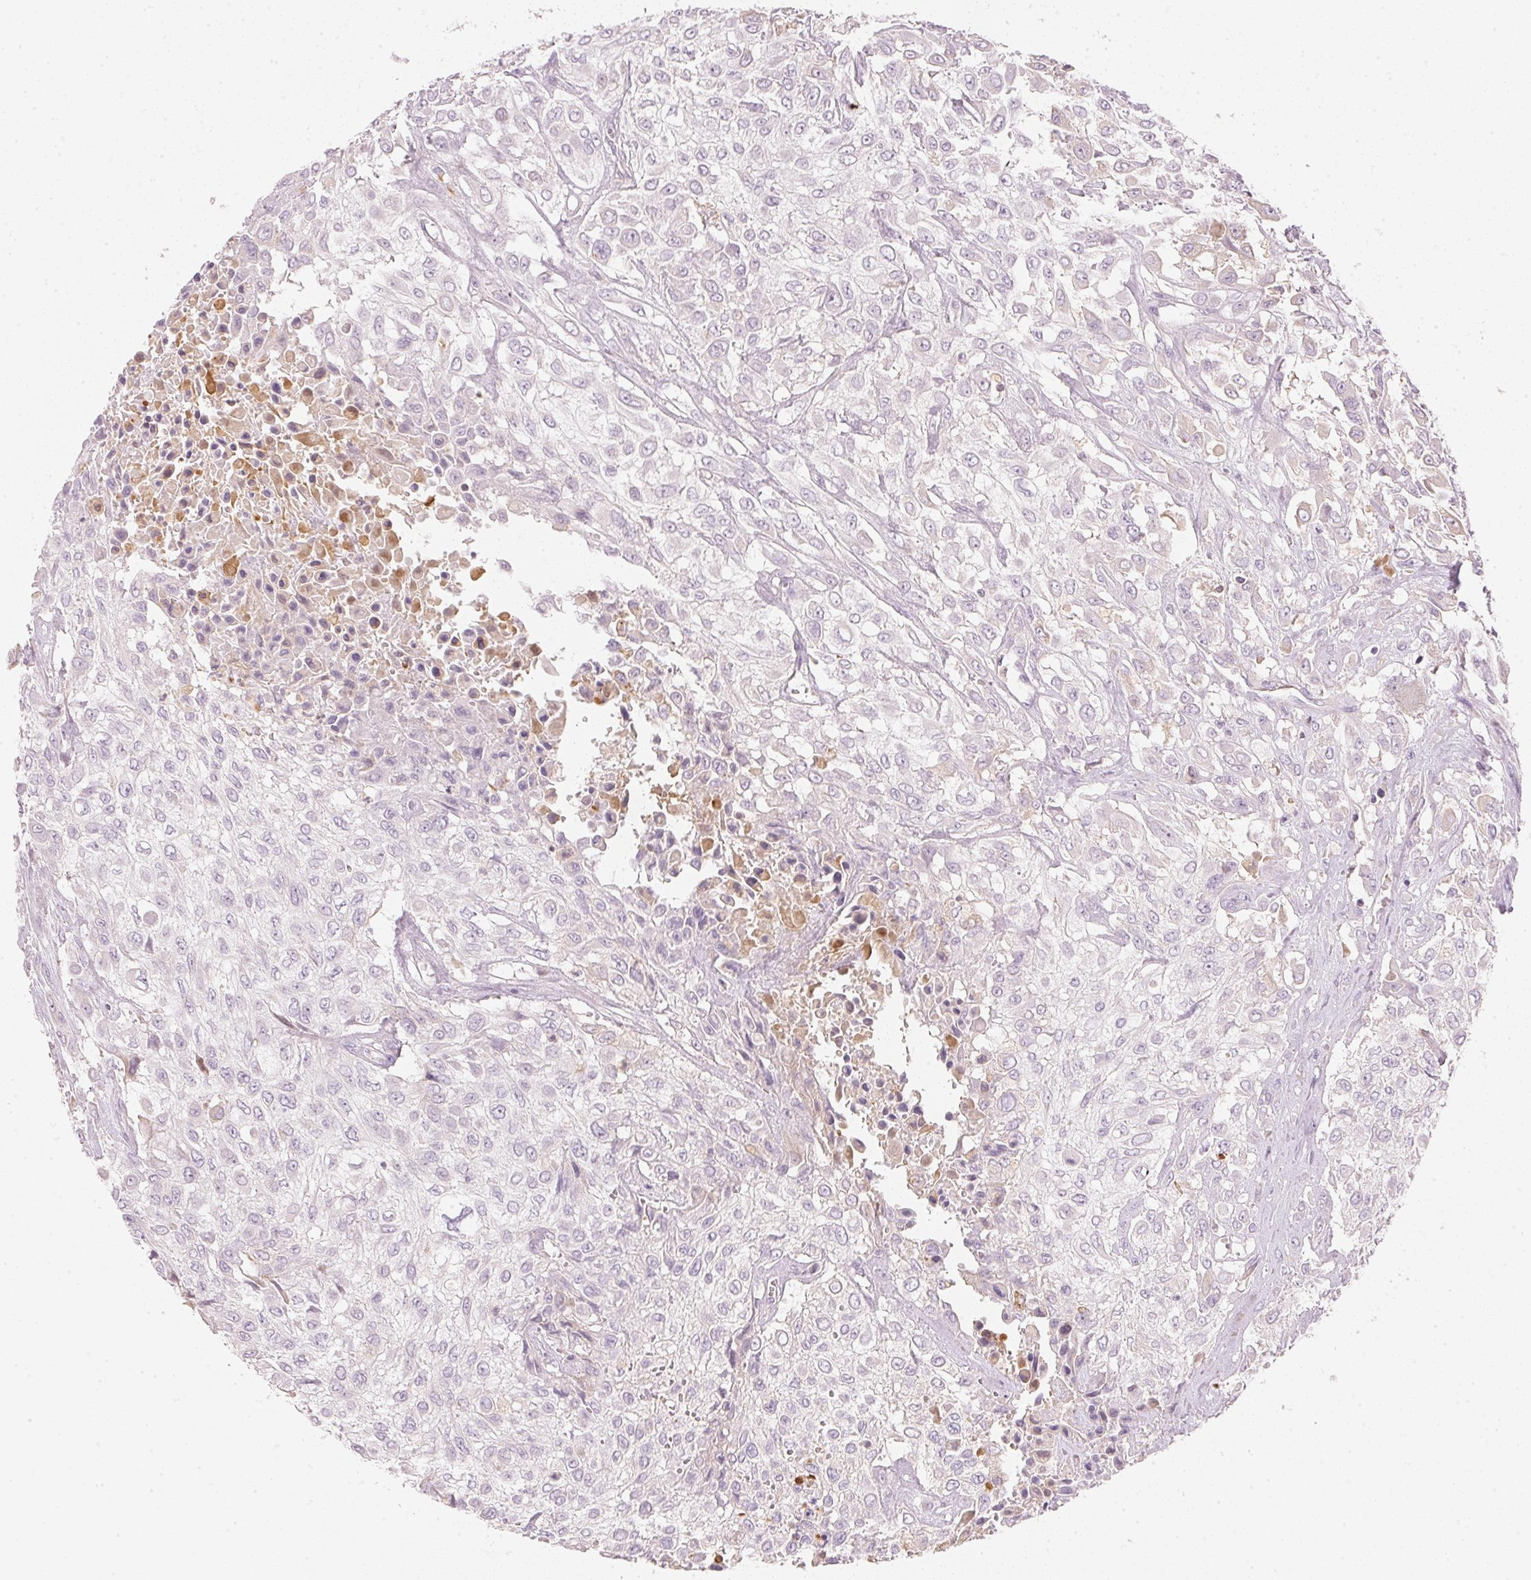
{"staining": {"intensity": "negative", "quantity": "none", "location": "none"}, "tissue": "urothelial cancer", "cell_type": "Tumor cells", "image_type": "cancer", "snomed": [{"axis": "morphology", "description": "Urothelial carcinoma, High grade"}, {"axis": "topography", "description": "Urinary bladder"}], "caption": "IHC photomicrograph of neoplastic tissue: human urothelial carcinoma (high-grade) stained with DAB demonstrates no significant protein staining in tumor cells.", "gene": "RMDN2", "patient": {"sex": "male", "age": 57}}